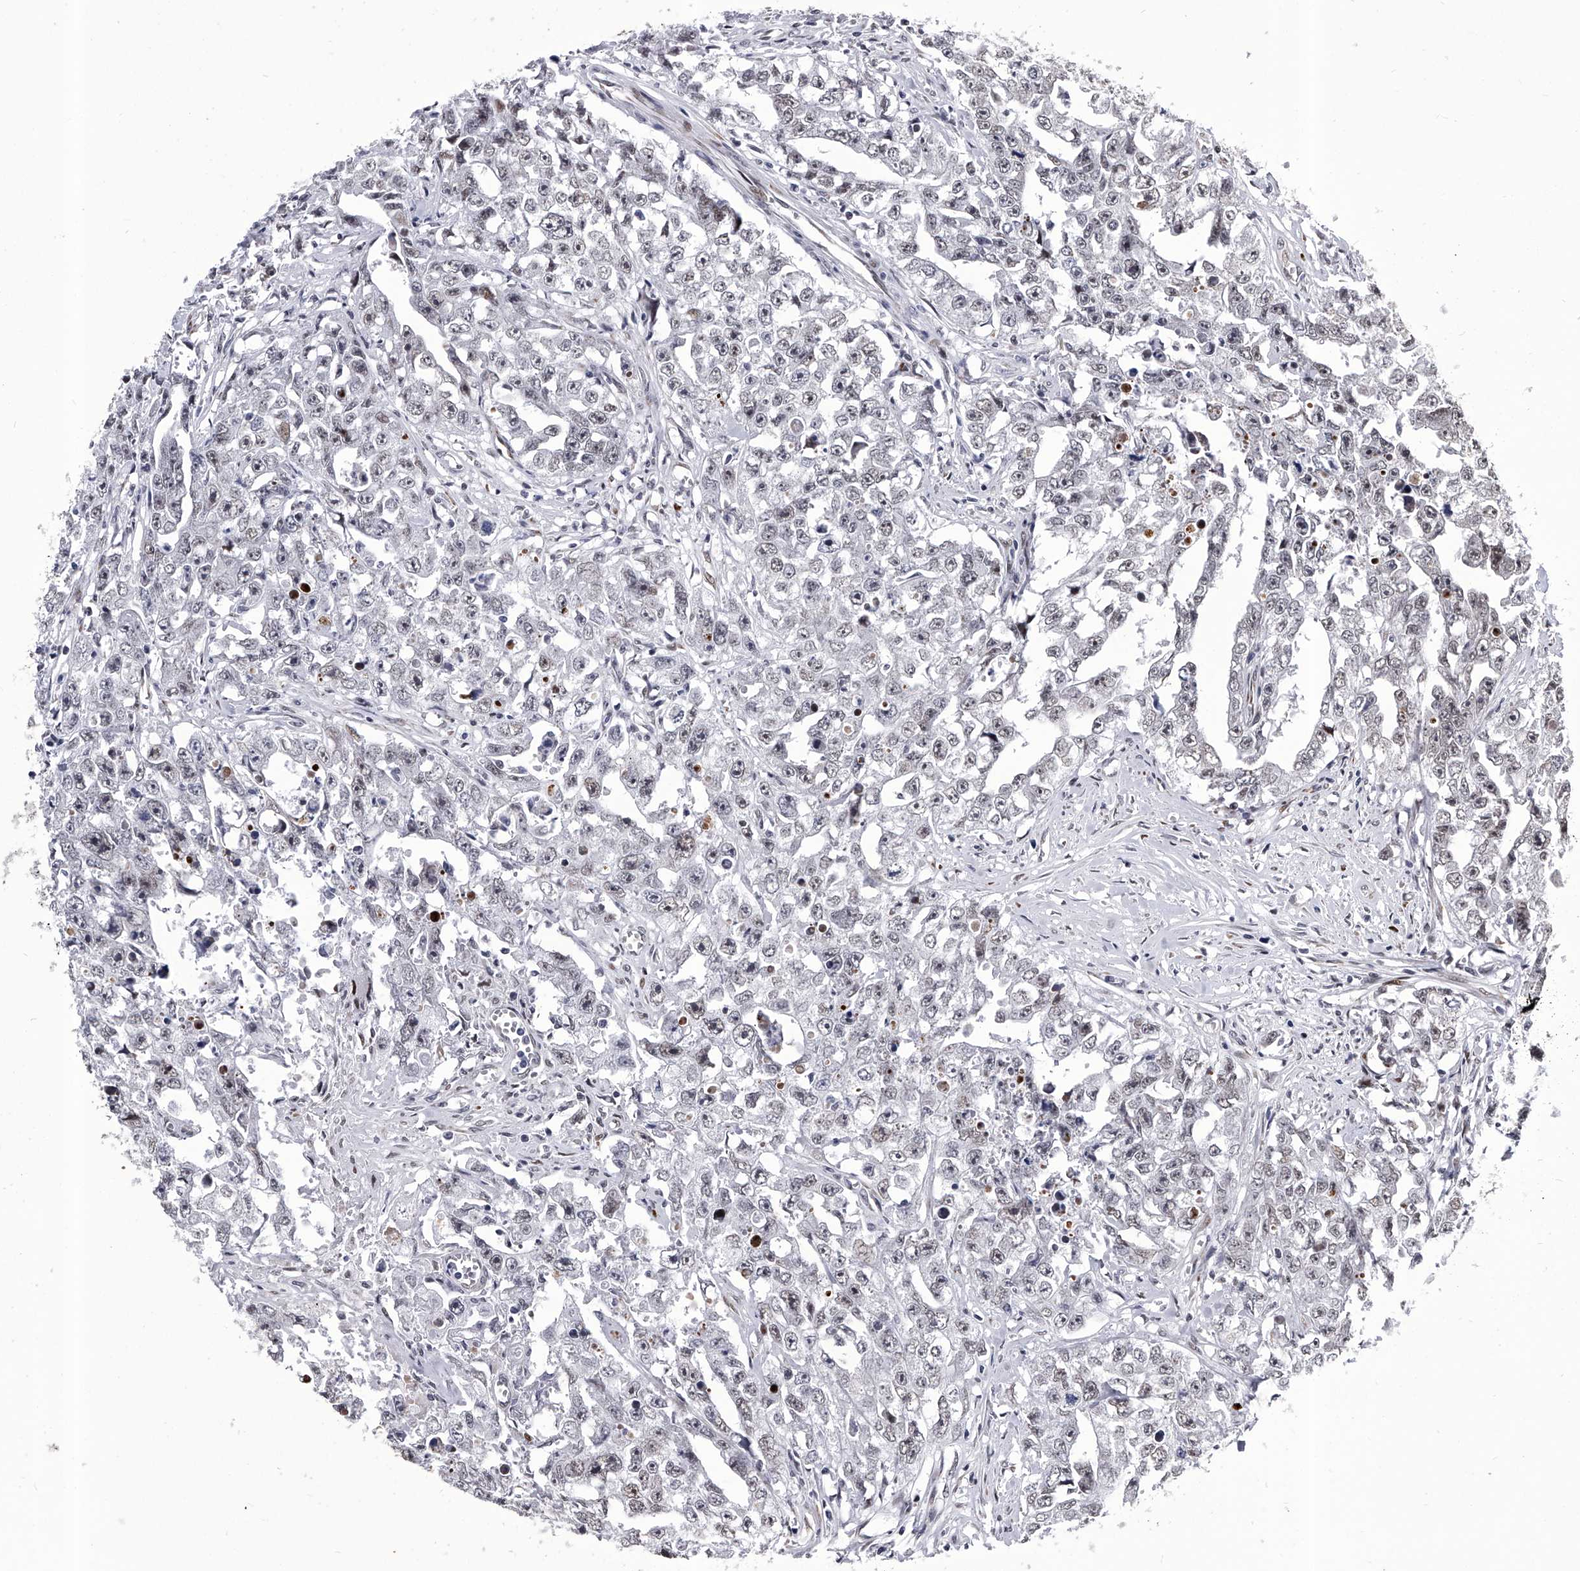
{"staining": {"intensity": "negative", "quantity": "none", "location": "none"}, "tissue": "testis cancer", "cell_type": "Tumor cells", "image_type": "cancer", "snomed": [{"axis": "morphology", "description": "Seminoma, NOS"}, {"axis": "morphology", "description": "Carcinoma, Embryonal, NOS"}, {"axis": "topography", "description": "Testis"}], "caption": "Testis cancer (seminoma) was stained to show a protein in brown. There is no significant staining in tumor cells. (DAB (3,3'-diaminobenzidine) immunohistochemistry, high magnification).", "gene": "CMTR1", "patient": {"sex": "male", "age": 43}}